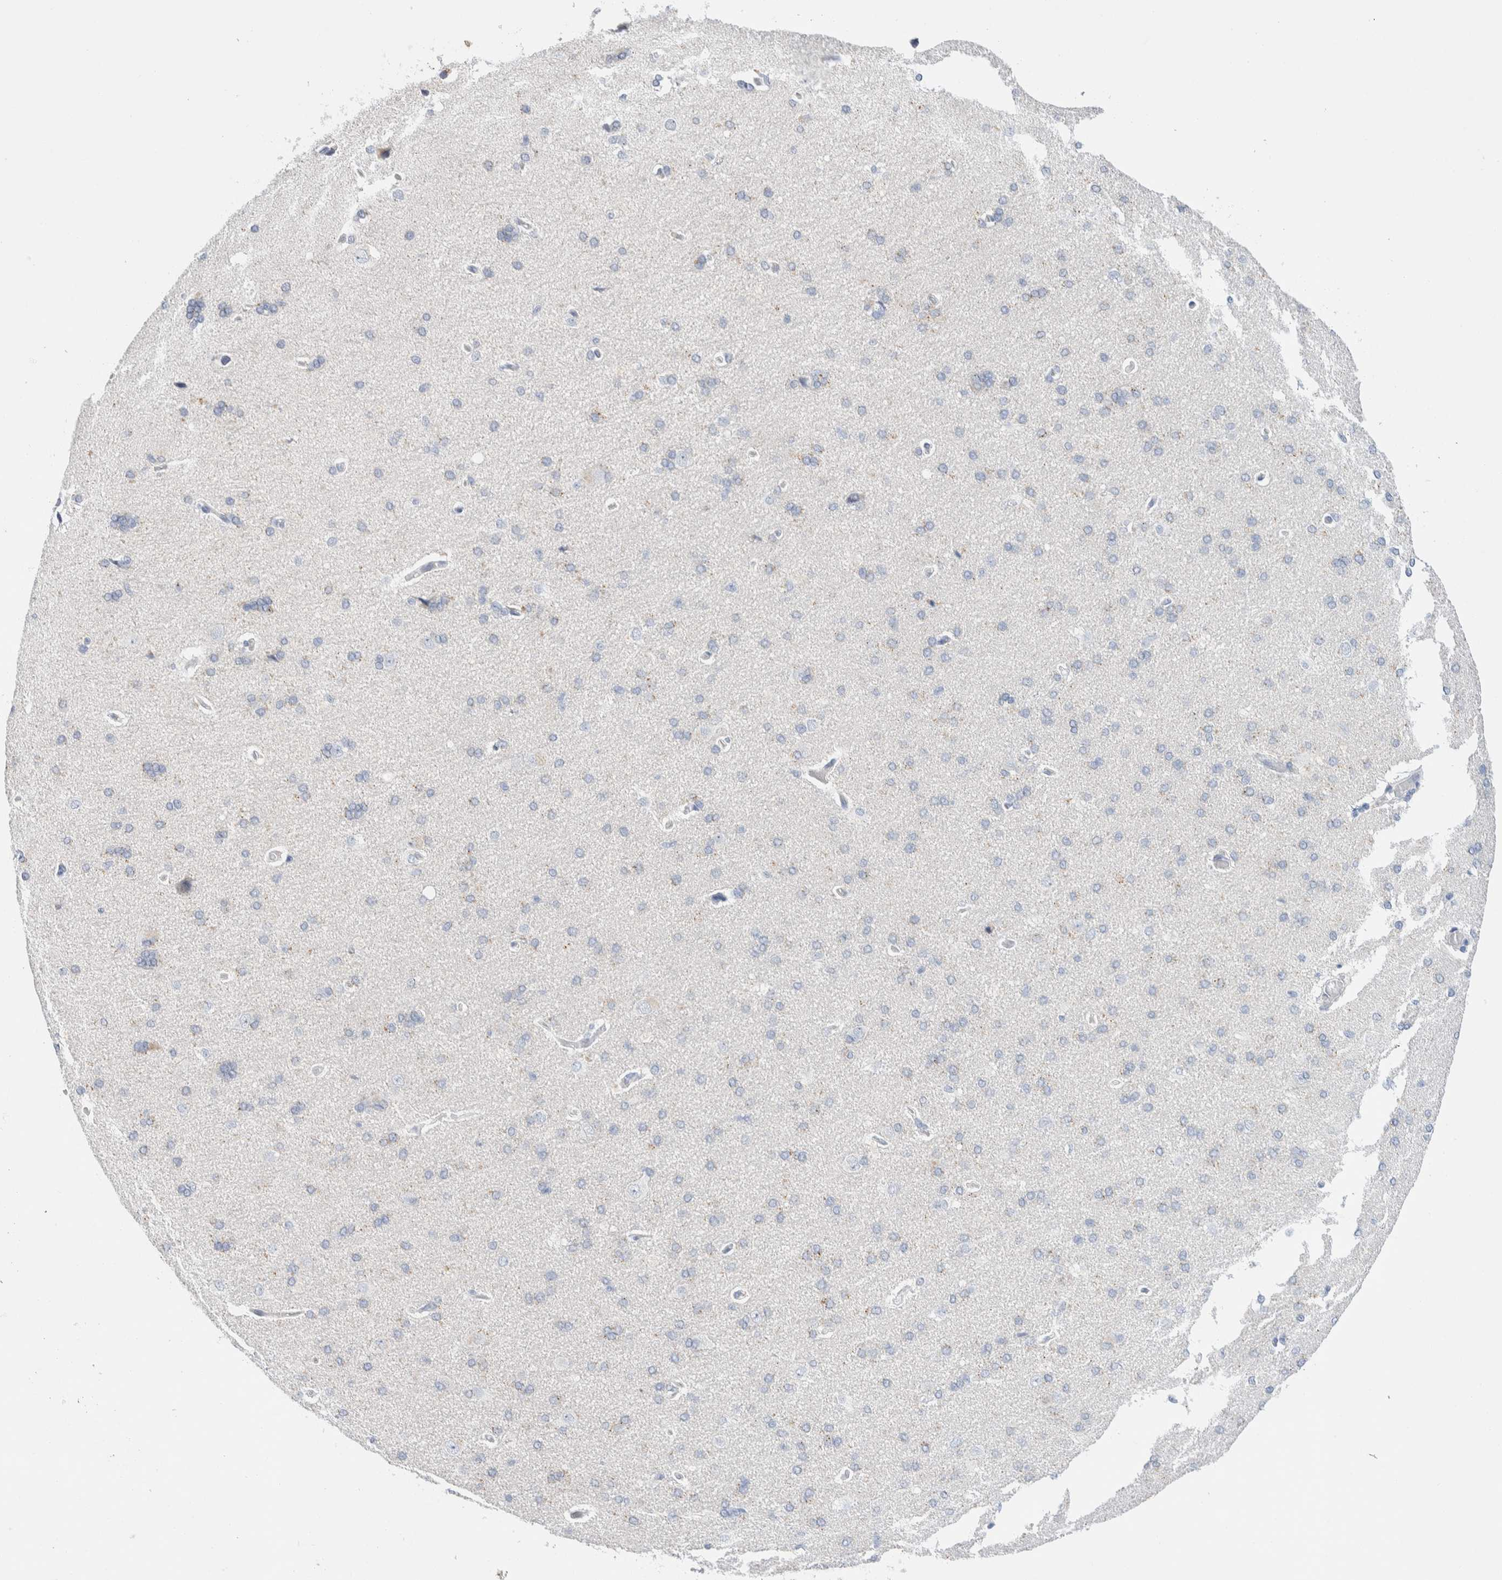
{"staining": {"intensity": "negative", "quantity": "none", "location": "none"}, "tissue": "cerebral cortex", "cell_type": "Endothelial cells", "image_type": "normal", "snomed": [{"axis": "morphology", "description": "Normal tissue, NOS"}, {"axis": "topography", "description": "Cerebral cortex"}], "caption": "Immunohistochemistry photomicrograph of normal cerebral cortex: cerebral cortex stained with DAB displays no significant protein staining in endothelial cells.", "gene": "METRNL", "patient": {"sex": "male", "age": 62}}